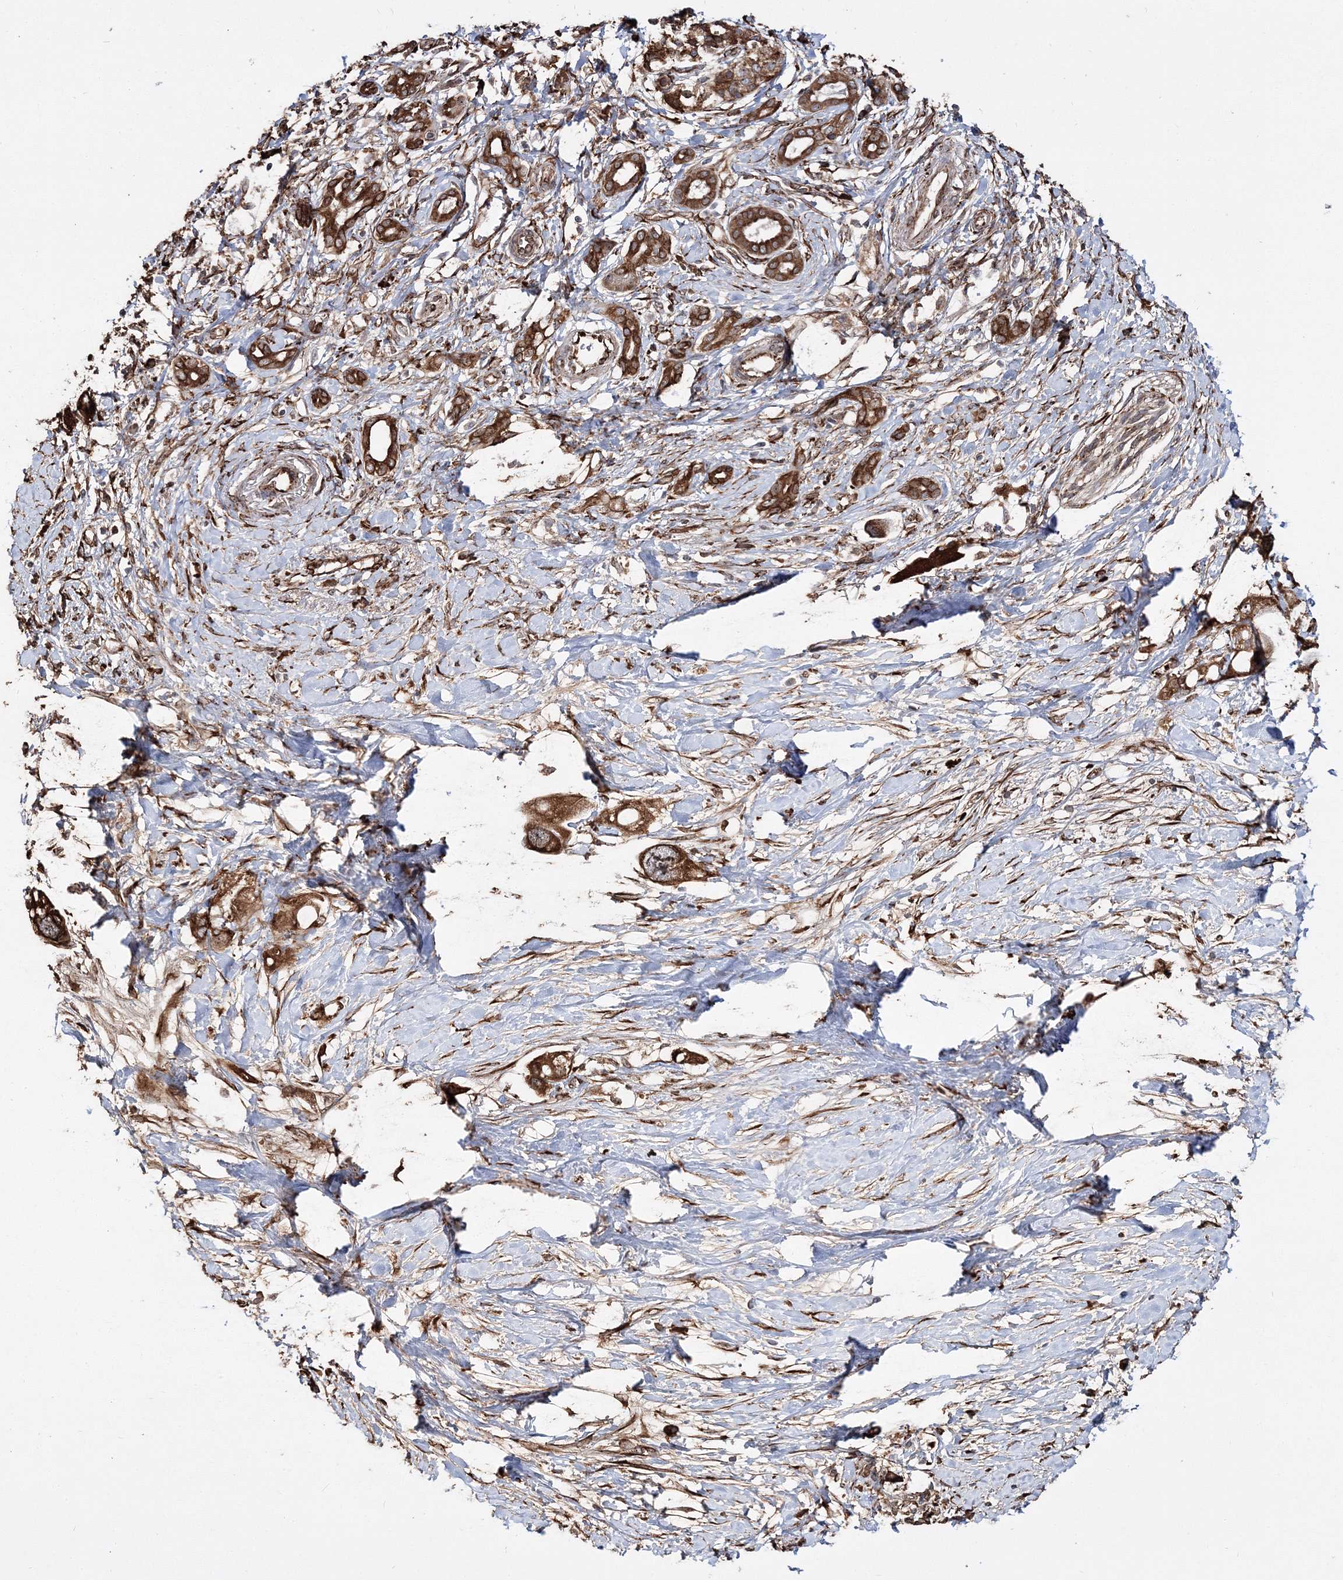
{"staining": {"intensity": "strong", "quantity": ">75%", "location": "cytoplasmic/membranous"}, "tissue": "pancreatic cancer", "cell_type": "Tumor cells", "image_type": "cancer", "snomed": [{"axis": "morphology", "description": "Adenocarcinoma, NOS"}, {"axis": "topography", "description": "Pancreas"}], "caption": "This is a micrograph of immunohistochemistry (IHC) staining of pancreatic cancer, which shows strong positivity in the cytoplasmic/membranous of tumor cells.", "gene": "SCRN3", "patient": {"sex": "female", "age": 56}}